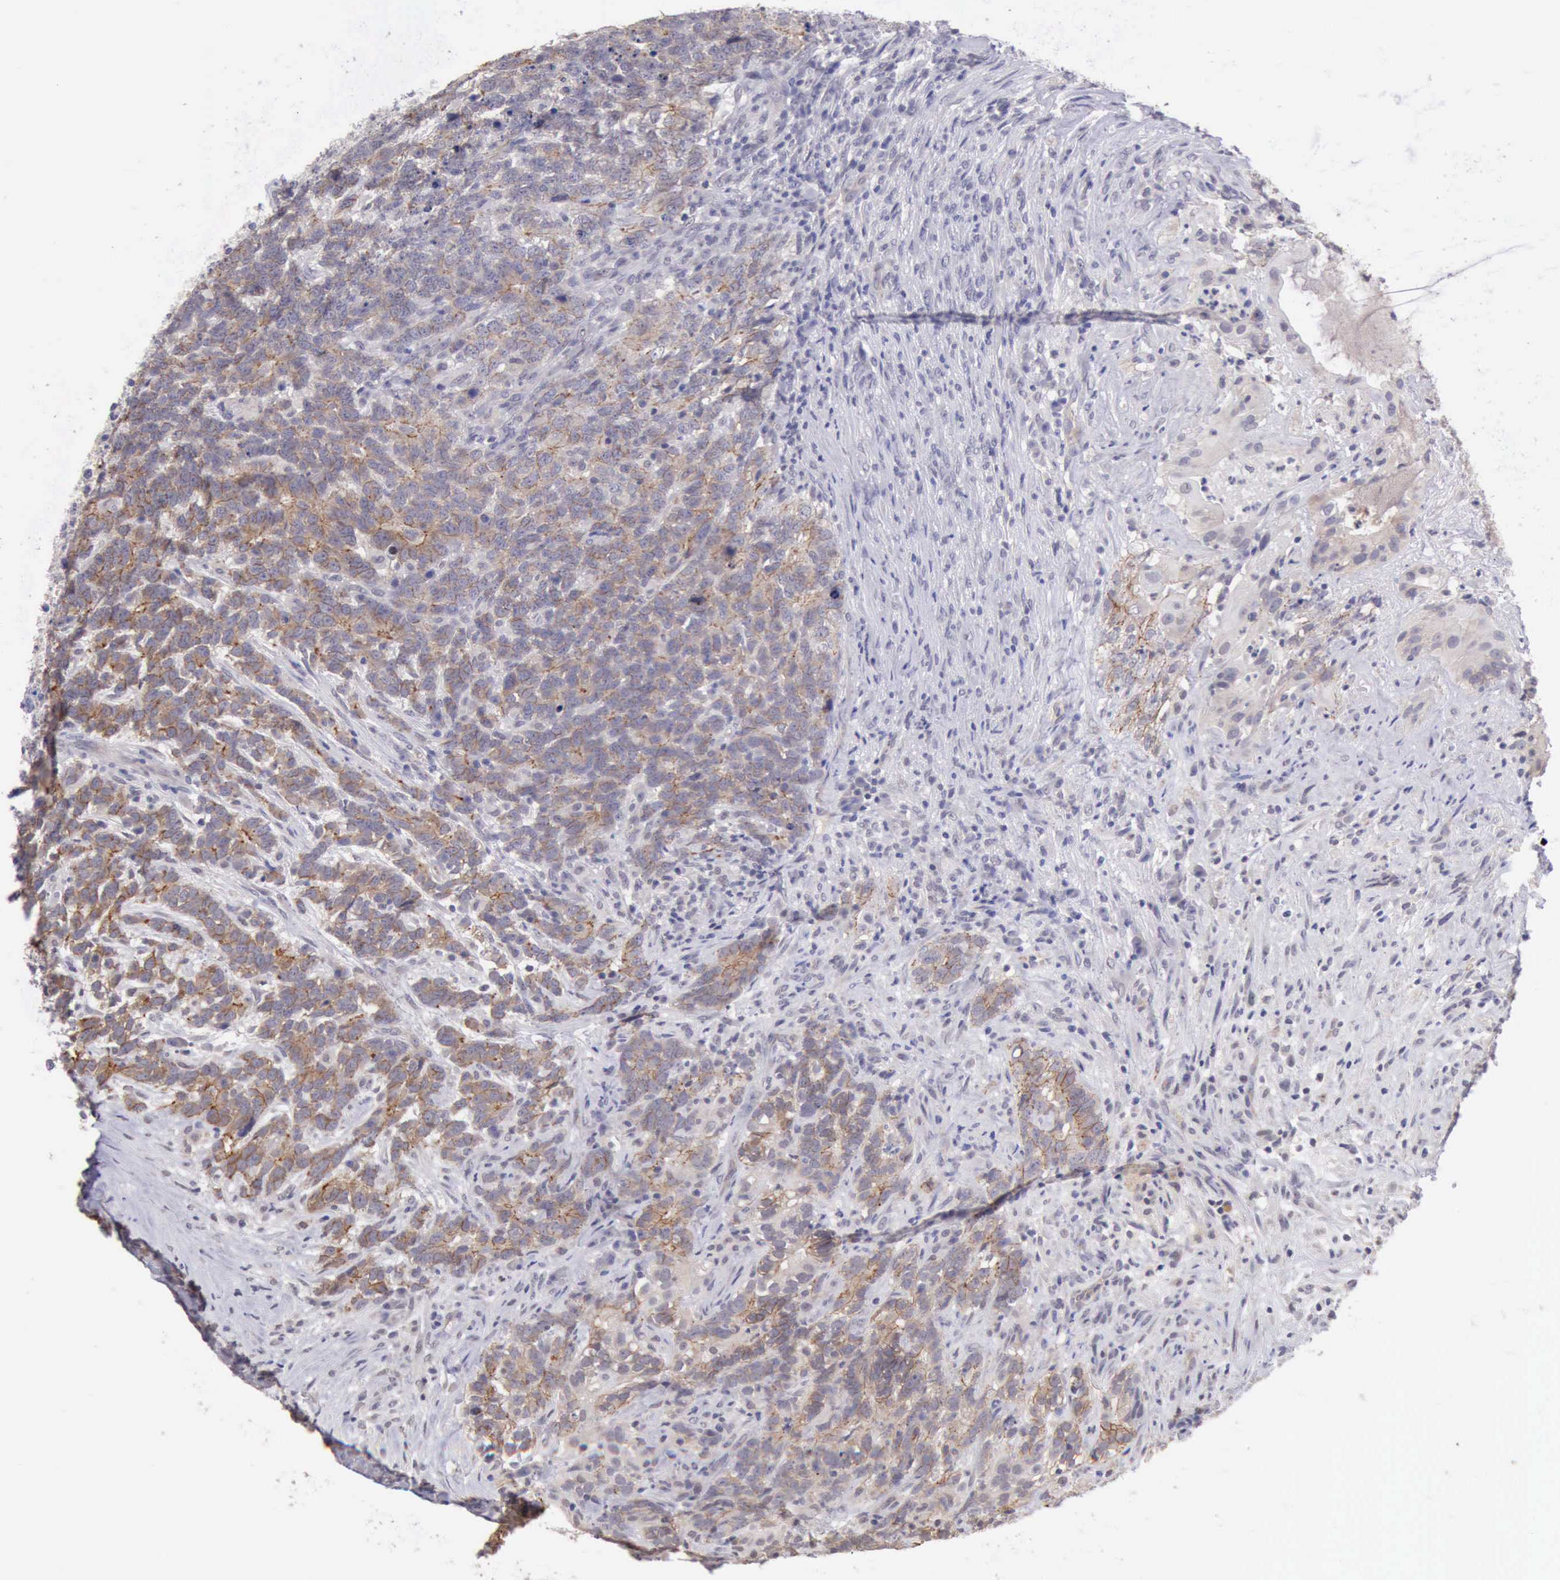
{"staining": {"intensity": "moderate", "quantity": ">75%", "location": "cytoplasmic/membranous"}, "tissue": "testis cancer", "cell_type": "Tumor cells", "image_type": "cancer", "snomed": [{"axis": "morphology", "description": "Carcinoma, Embryonal, NOS"}, {"axis": "topography", "description": "Testis"}], "caption": "Immunohistochemistry (IHC) staining of embryonal carcinoma (testis), which reveals medium levels of moderate cytoplasmic/membranous staining in approximately >75% of tumor cells indicating moderate cytoplasmic/membranous protein expression. The staining was performed using DAB (3,3'-diaminobenzidine) (brown) for protein detection and nuclei were counterstained in hematoxylin (blue).", "gene": "KCND1", "patient": {"sex": "male", "age": 26}}